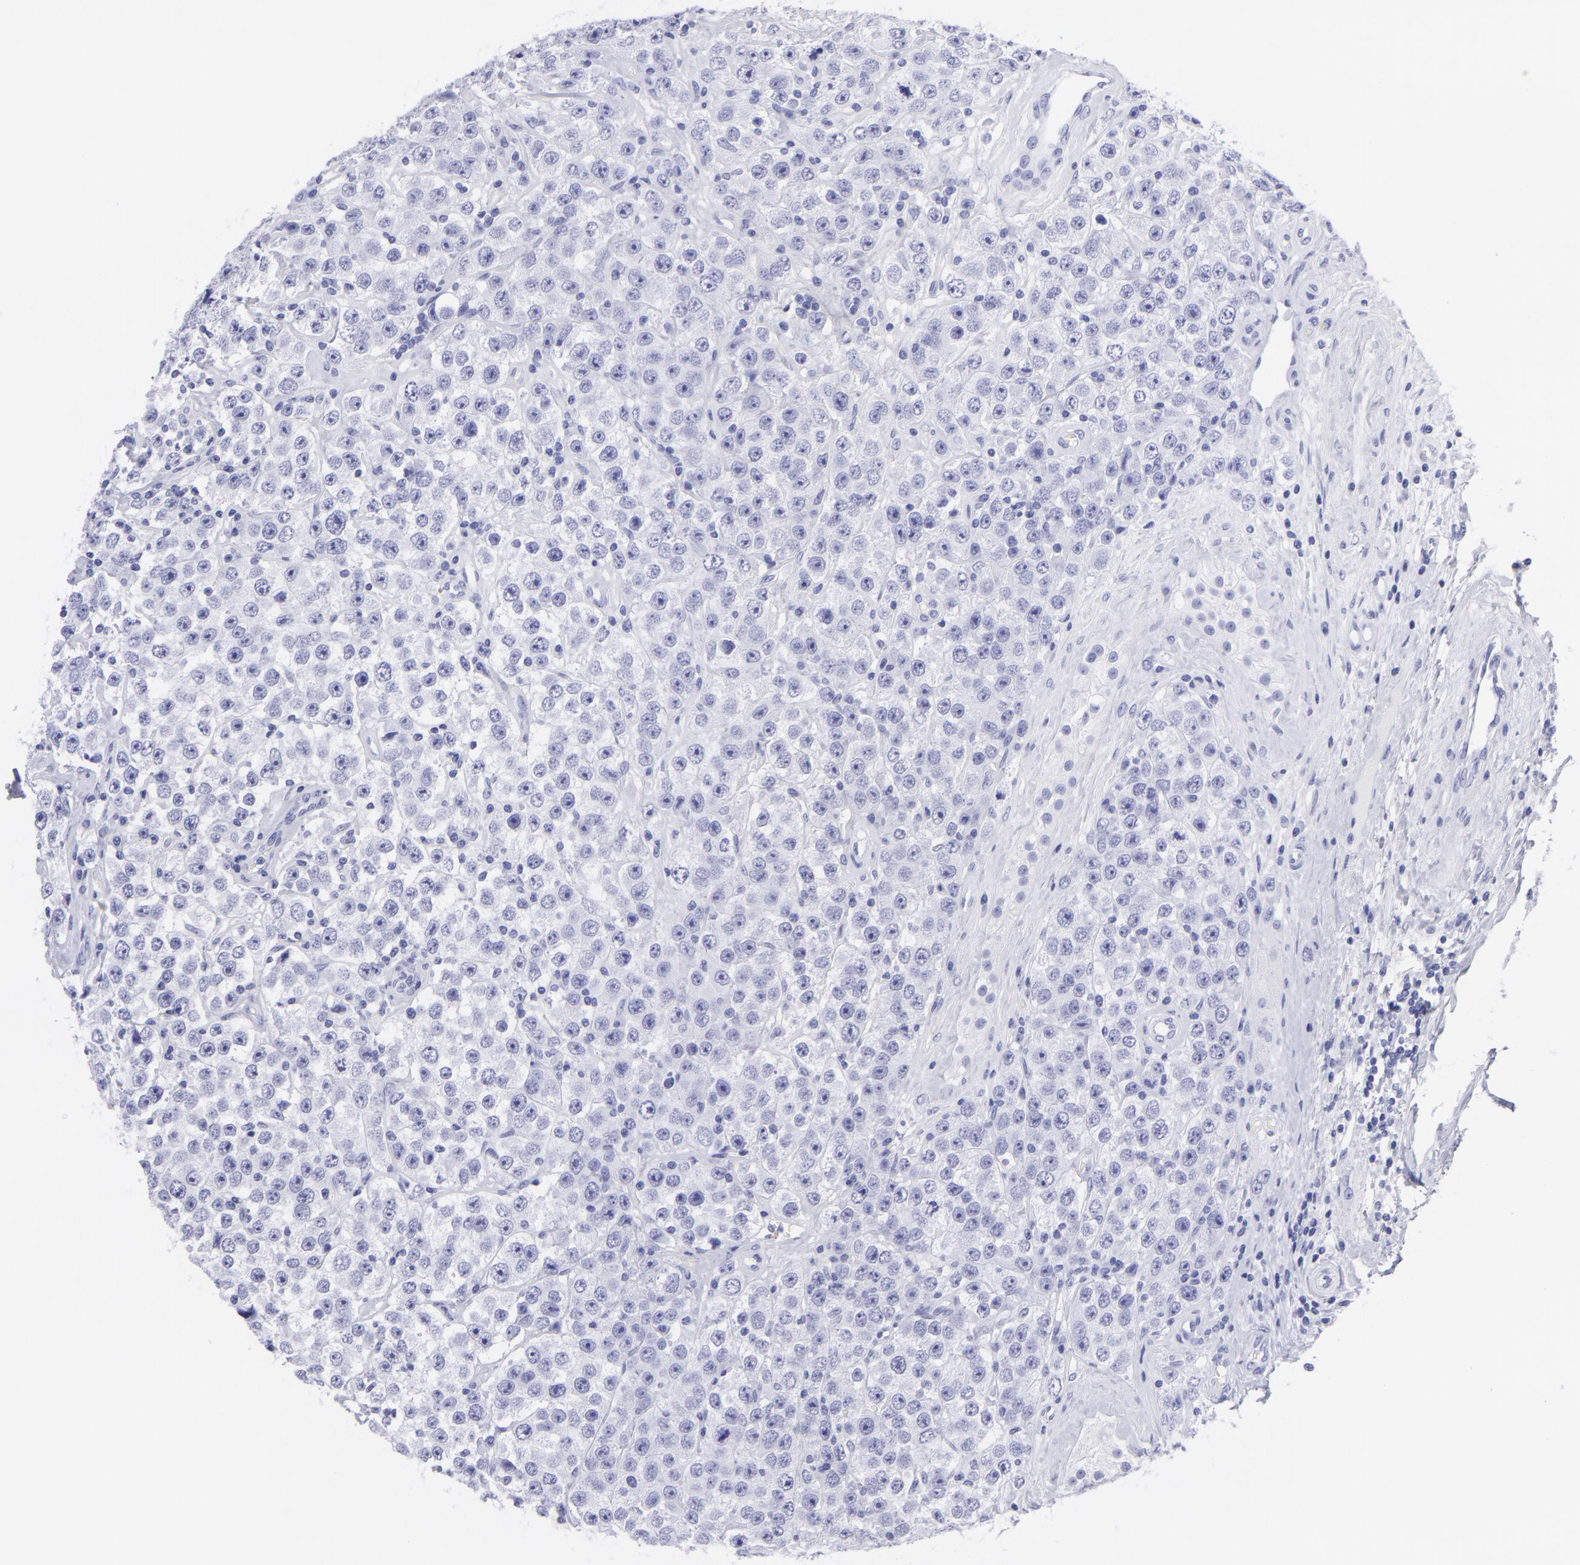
{"staining": {"intensity": "negative", "quantity": "none", "location": "none"}, "tissue": "testis cancer", "cell_type": "Tumor cells", "image_type": "cancer", "snomed": [{"axis": "morphology", "description": "Seminoma, NOS"}, {"axis": "topography", "description": "Testis"}], "caption": "The micrograph demonstrates no significant staining in tumor cells of testis seminoma.", "gene": "PIP", "patient": {"sex": "male", "age": 52}}